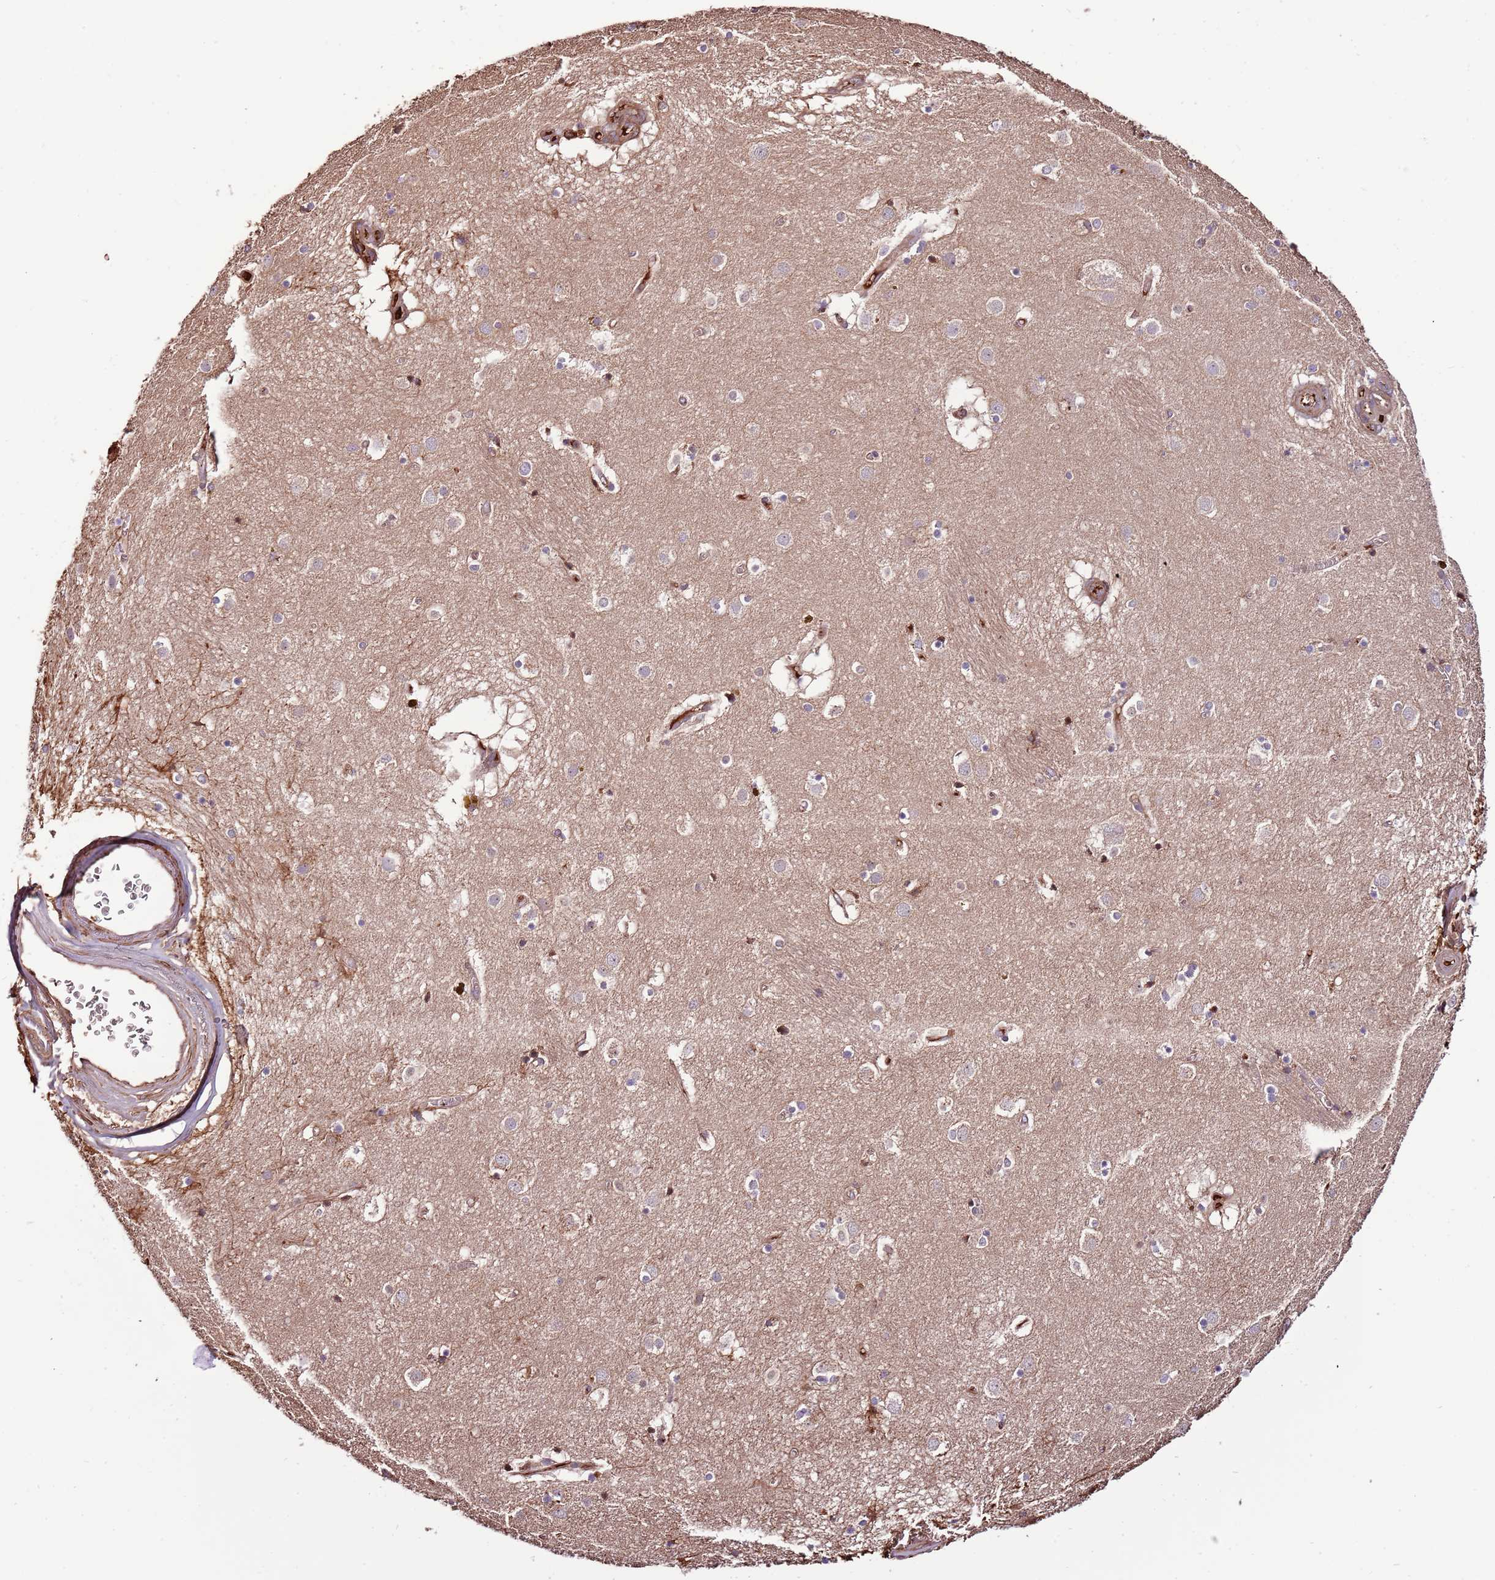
{"staining": {"intensity": "negative", "quantity": "none", "location": "none"}, "tissue": "caudate", "cell_type": "Glial cells", "image_type": "normal", "snomed": [{"axis": "morphology", "description": "Normal tissue, NOS"}, {"axis": "topography", "description": "Lateral ventricle wall"}], "caption": "High power microscopy micrograph of an immunohistochemistry (IHC) photomicrograph of normal caudate, revealing no significant expression in glial cells. (DAB (3,3'-diaminobenzidine) immunohistochemistry (IHC) visualized using brightfield microscopy, high magnification).", "gene": "DENR", "patient": {"sex": "male", "age": 70}}